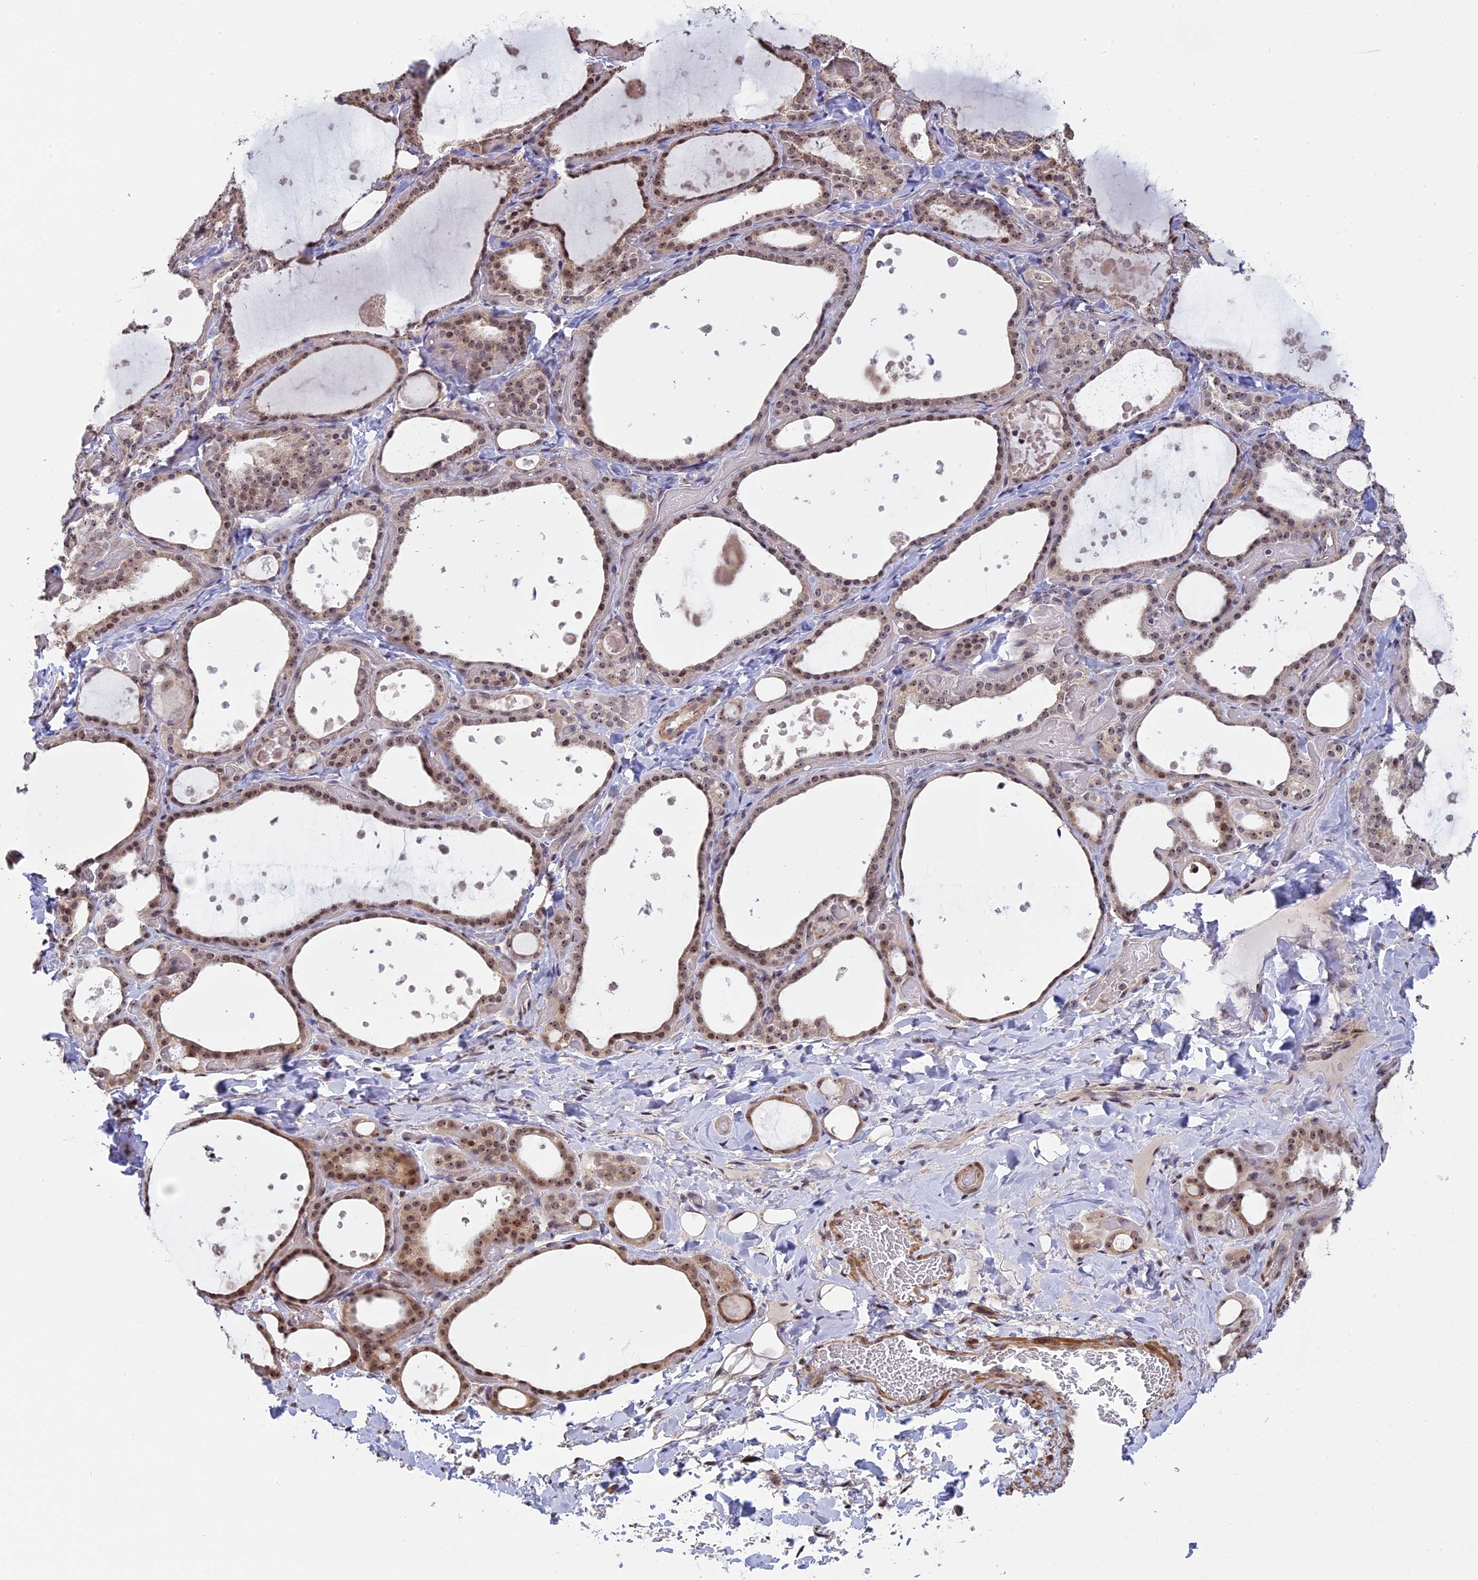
{"staining": {"intensity": "weak", "quantity": ">75%", "location": "cytoplasmic/membranous,nuclear"}, "tissue": "thyroid gland", "cell_type": "Glandular cells", "image_type": "normal", "snomed": [{"axis": "morphology", "description": "Normal tissue, NOS"}, {"axis": "topography", "description": "Thyroid gland"}], "caption": "This micrograph shows immunohistochemistry (IHC) staining of normal human thyroid gland, with low weak cytoplasmic/membranous,nuclear positivity in approximately >75% of glandular cells.", "gene": "MGA", "patient": {"sex": "female", "age": 44}}